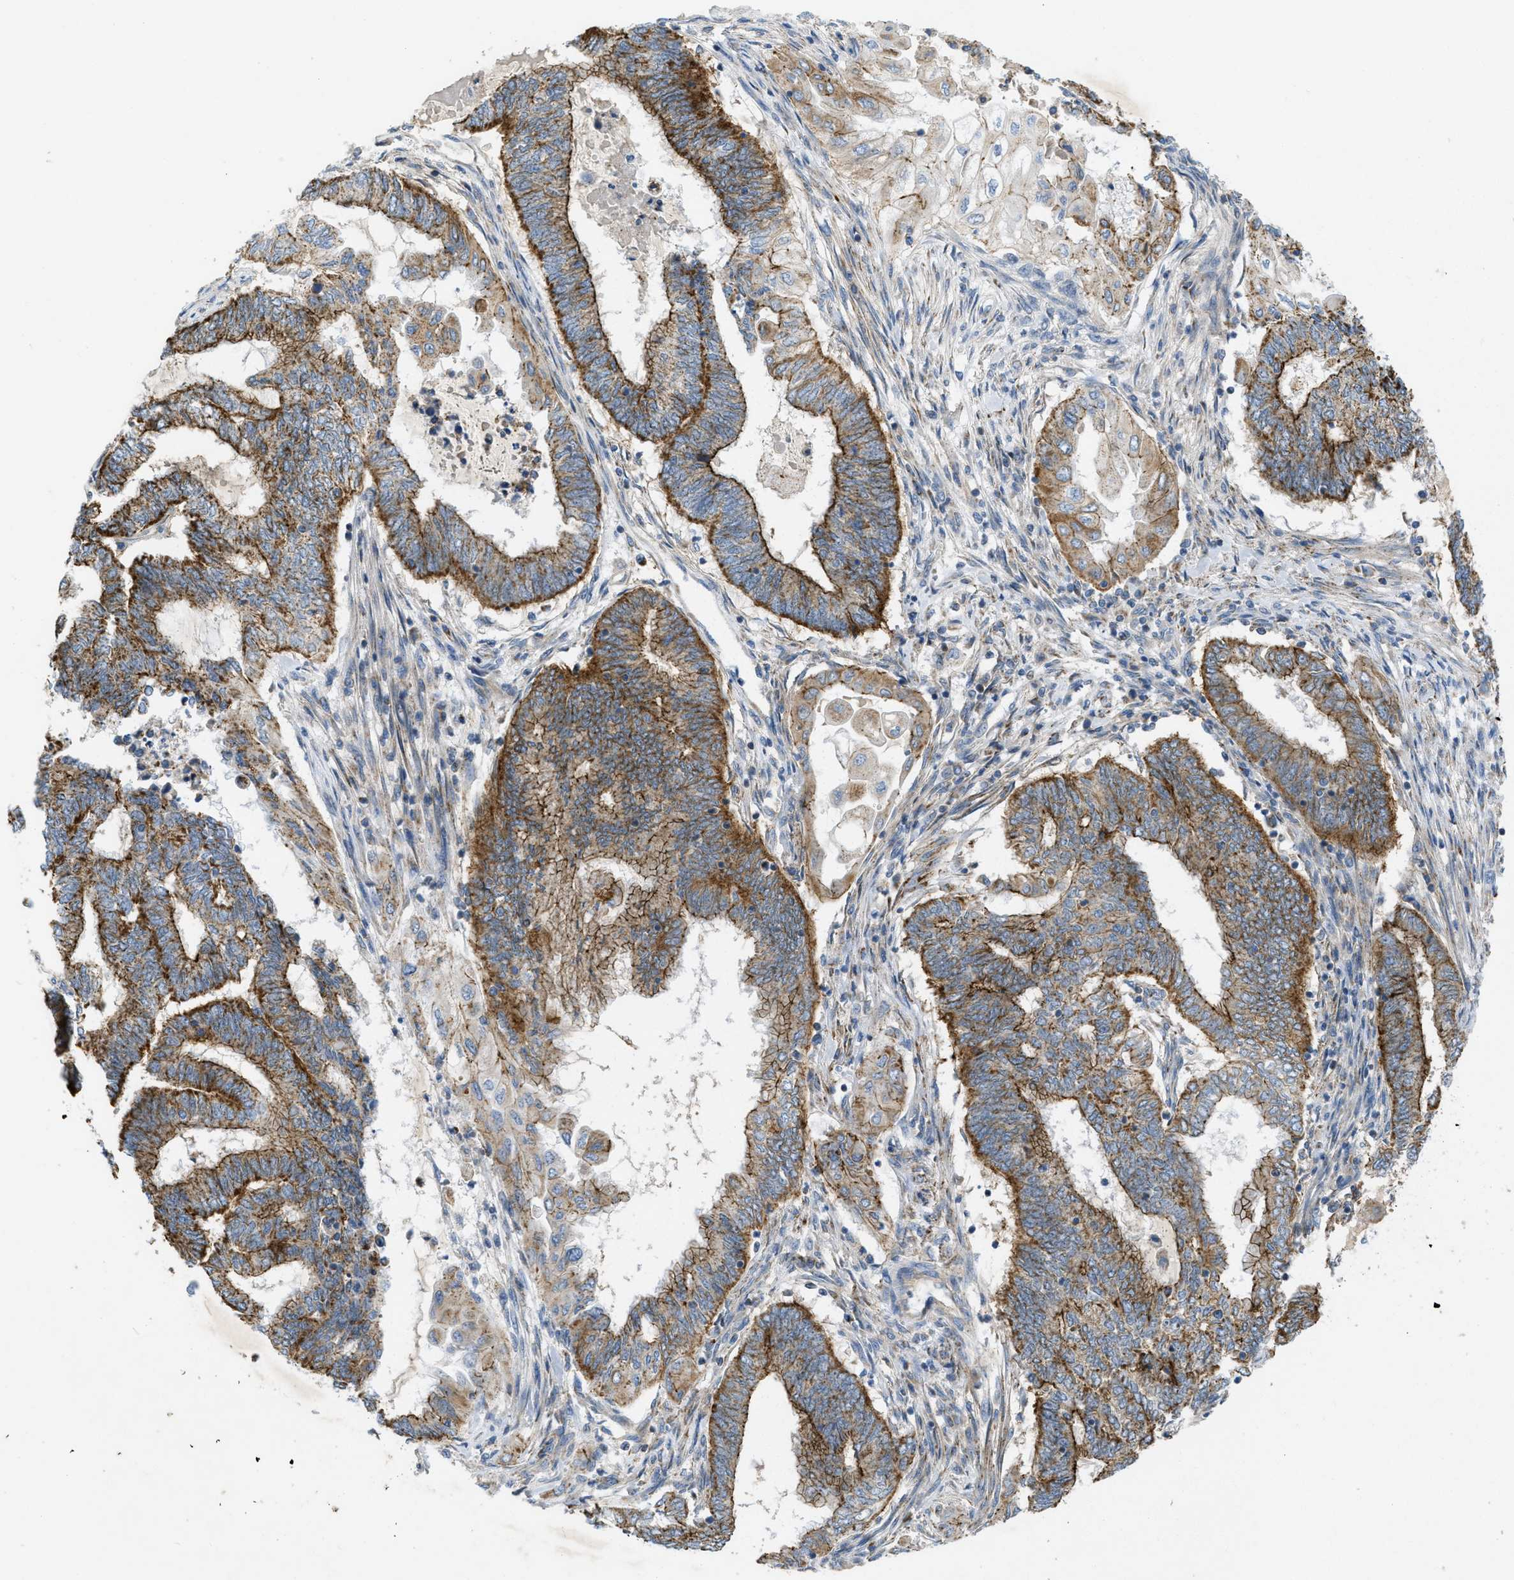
{"staining": {"intensity": "strong", "quantity": ">75%", "location": "cytoplasmic/membranous"}, "tissue": "endometrial cancer", "cell_type": "Tumor cells", "image_type": "cancer", "snomed": [{"axis": "morphology", "description": "Adenocarcinoma, NOS"}, {"axis": "topography", "description": "Uterus"}, {"axis": "topography", "description": "Endometrium"}], "caption": "Immunohistochemical staining of human adenocarcinoma (endometrial) demonstrates strong cytoplasmic/membranous protein staining in approximately >75% of tumor cells. The protein is shown in brown color, while the nuclei are stained blue.", "gene": "BTN3A1", "patient": {"sex": "female", "age": 70}}